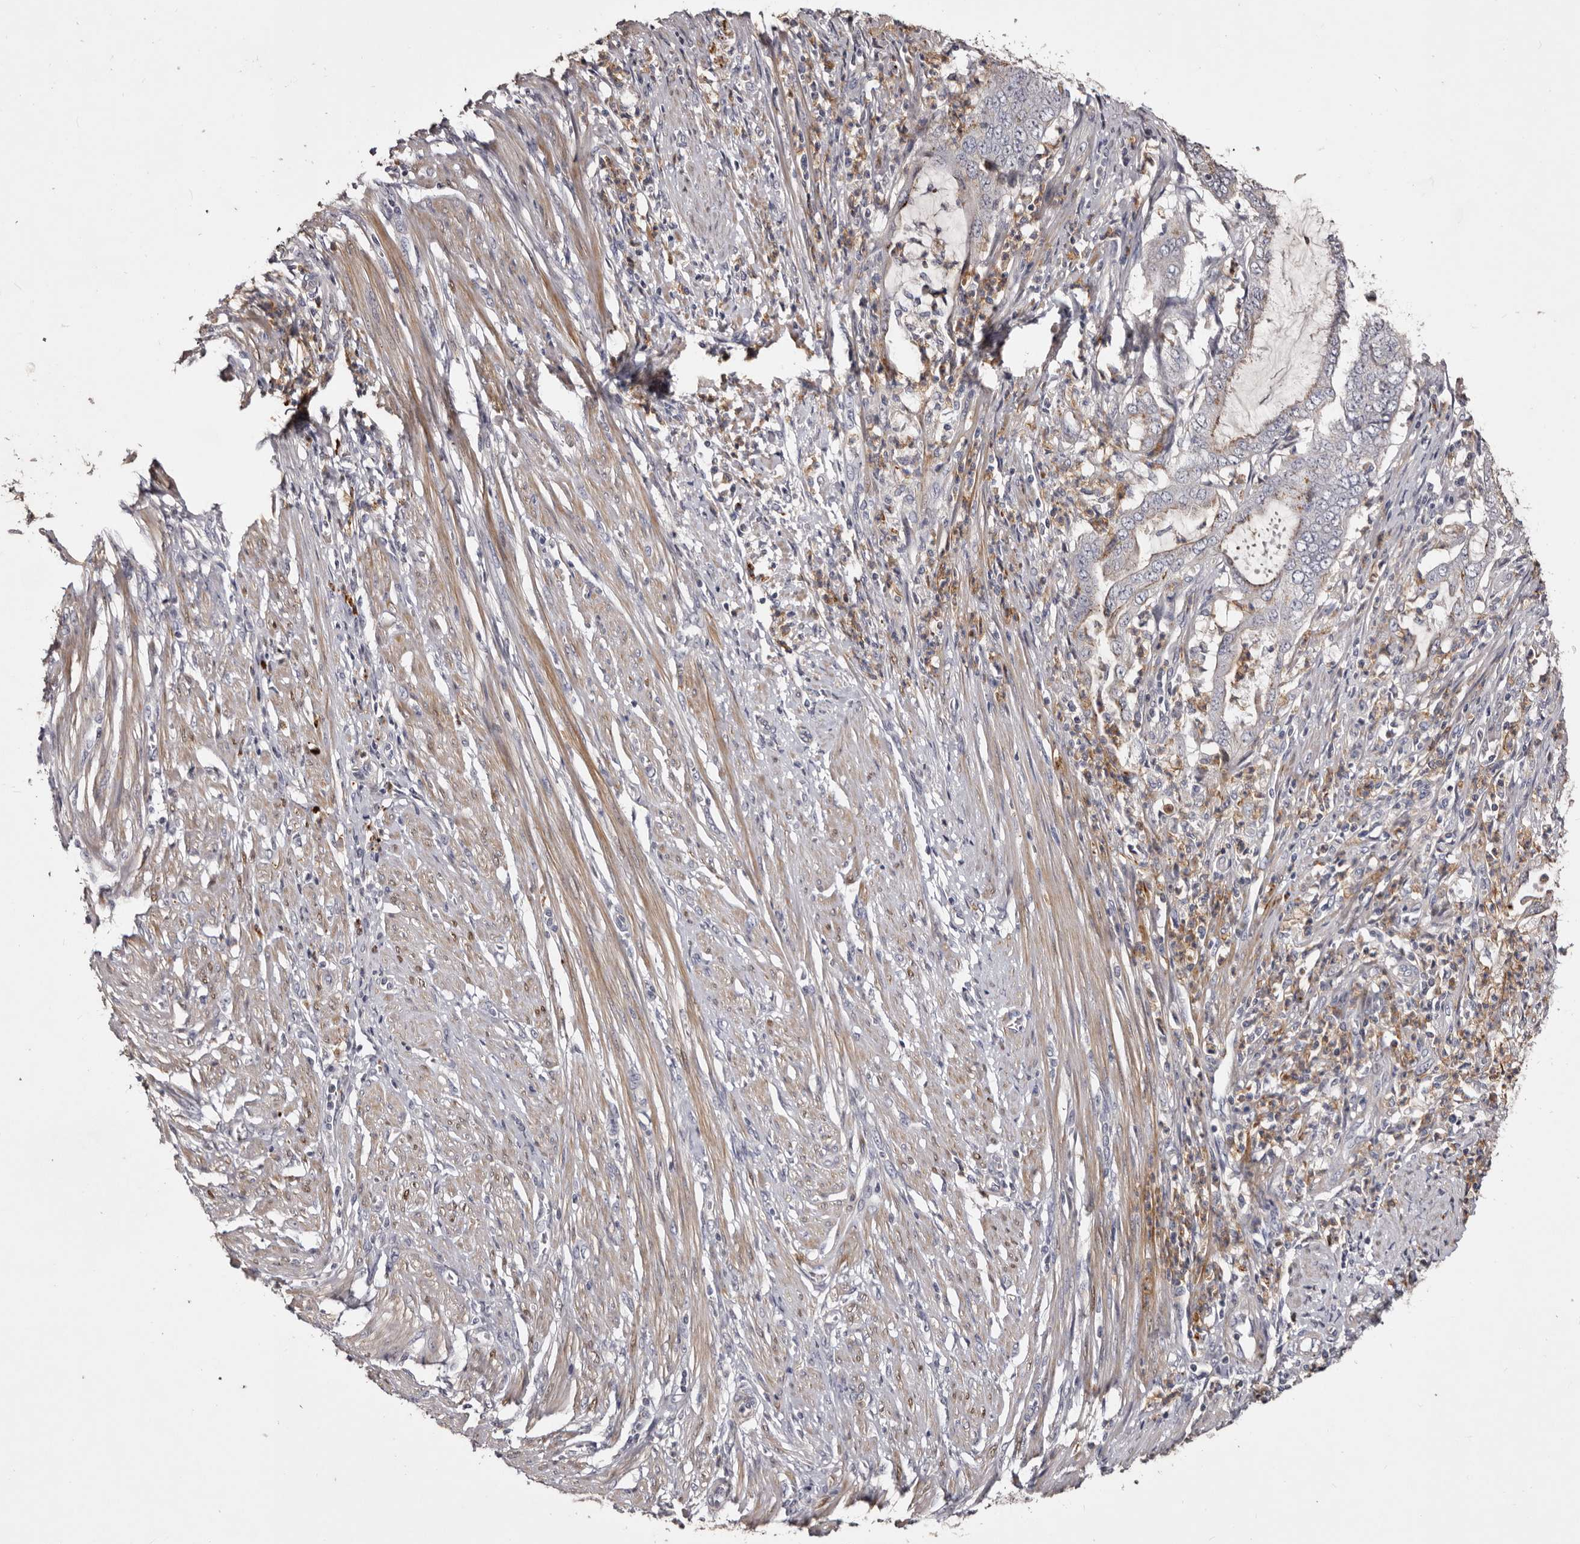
{"staining": {"intensity": "negative", "quantity": "none", "location": "none"}, "tissue": "endometrial cancer", "cell_type": "Tumor cells", "image_type": "cancer", "snomed": [{"axis": "morphology", "description": "Adenocarcinoma, NOS"}, {"axis": "topography", "description": "Endometrium"}], "caption": "This is a histopathology image of IHC staining of adenocarcinoma (endometrial), which shows no staining in tumor cells. Nuclei are stained in blue.", "gene": "SLC10A4", "patient": {"sex": "female", "age": 51}}